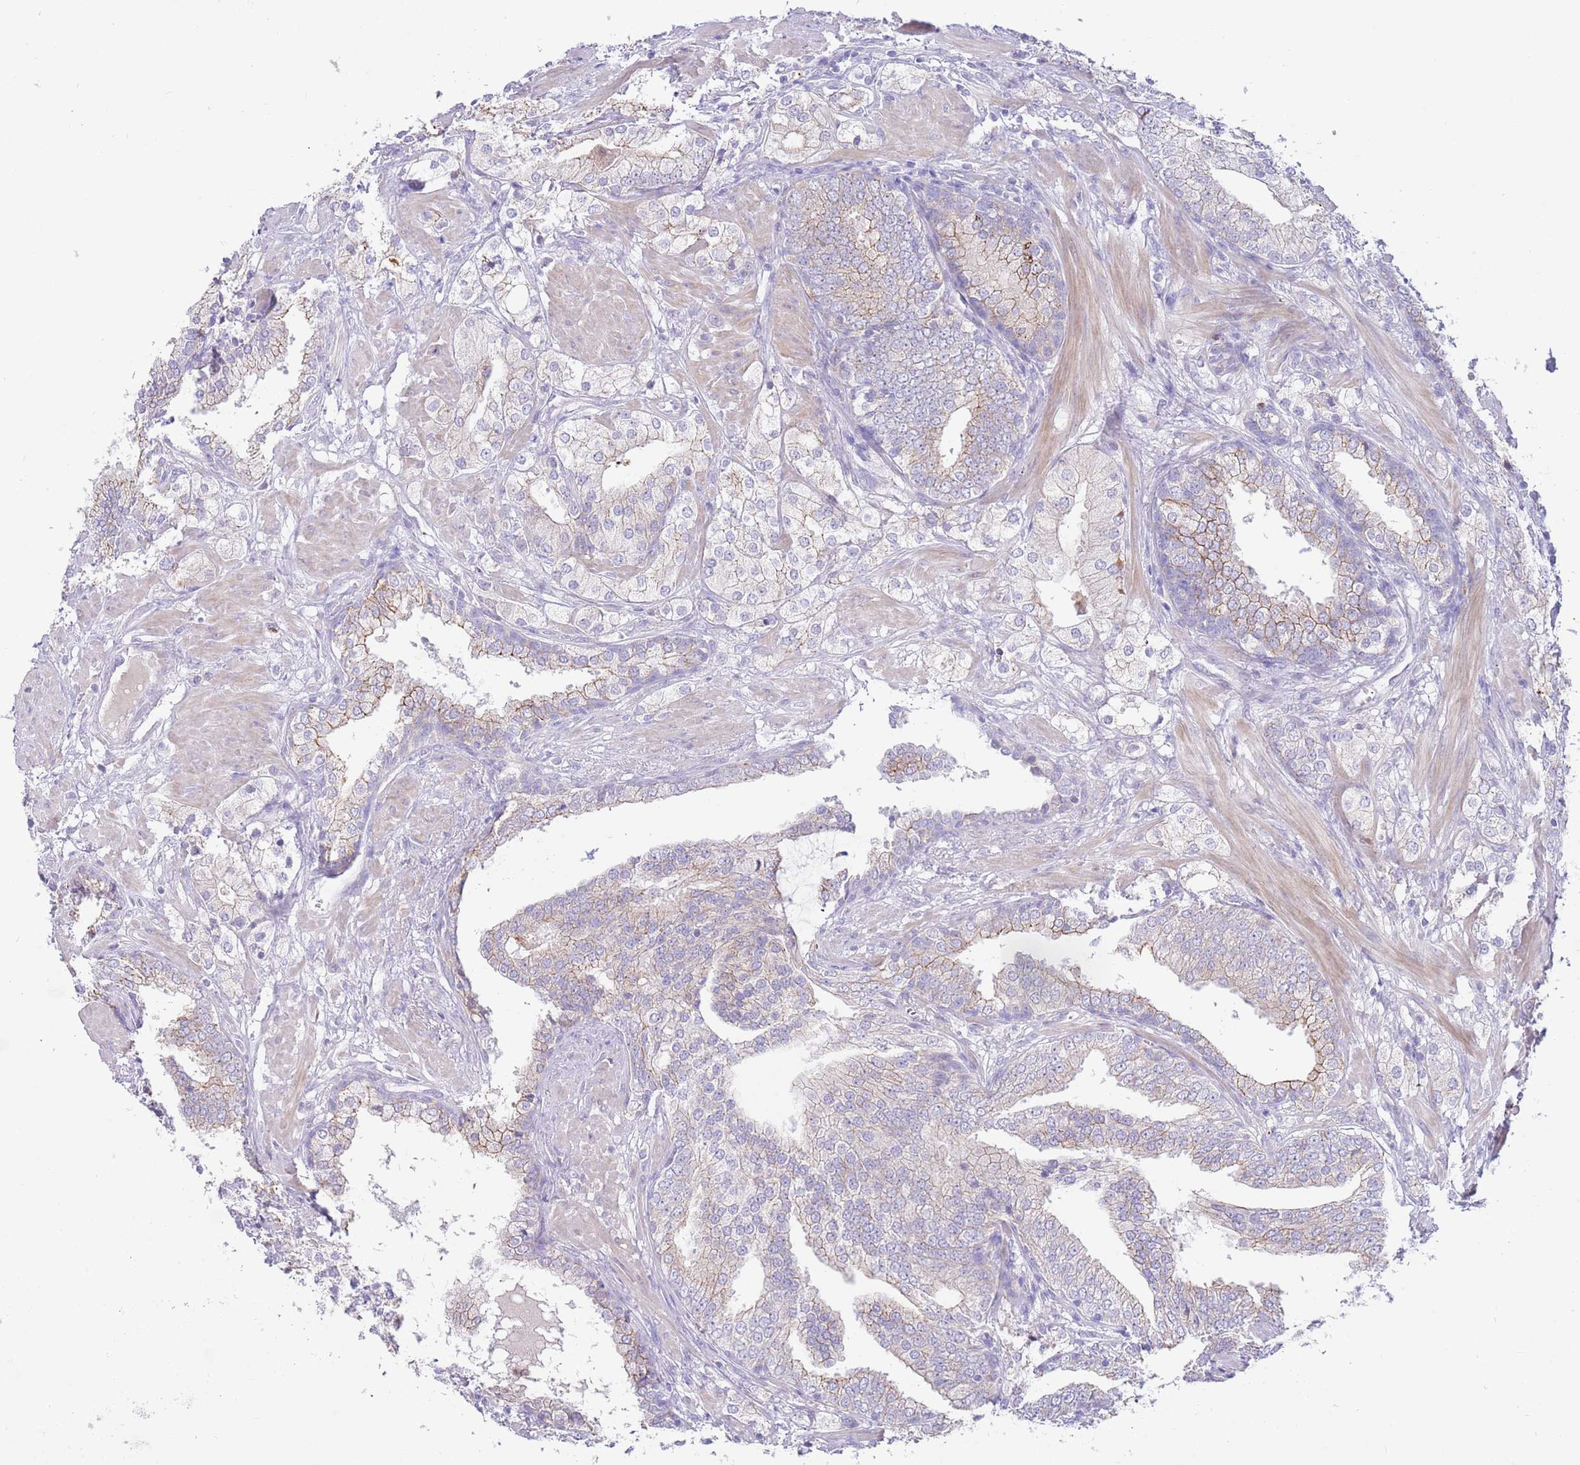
{"staining": {"intensity": "moderate", "quantity": "<25%", "location": "cytoplasmic/membranous"}, "tissue": "prostate cancer", "cell_type": "Tumor cells", "image_type": "cancer", "snomed": [{"axis": "morphology", "description": "Adenocarcinoma, High grade"}, {"axis": "topography", "description": "Prostate"}], "caption": "An IHC histopathology image of tumor tissue is shown. Protein staining in brown highlights moderate cytoplasmic/membranous positivity in prostate adenocarcinoma (high-grade) within tumor cells.", "gene": "DDHD1", "patient": {"sex": "male", "age": 50}}